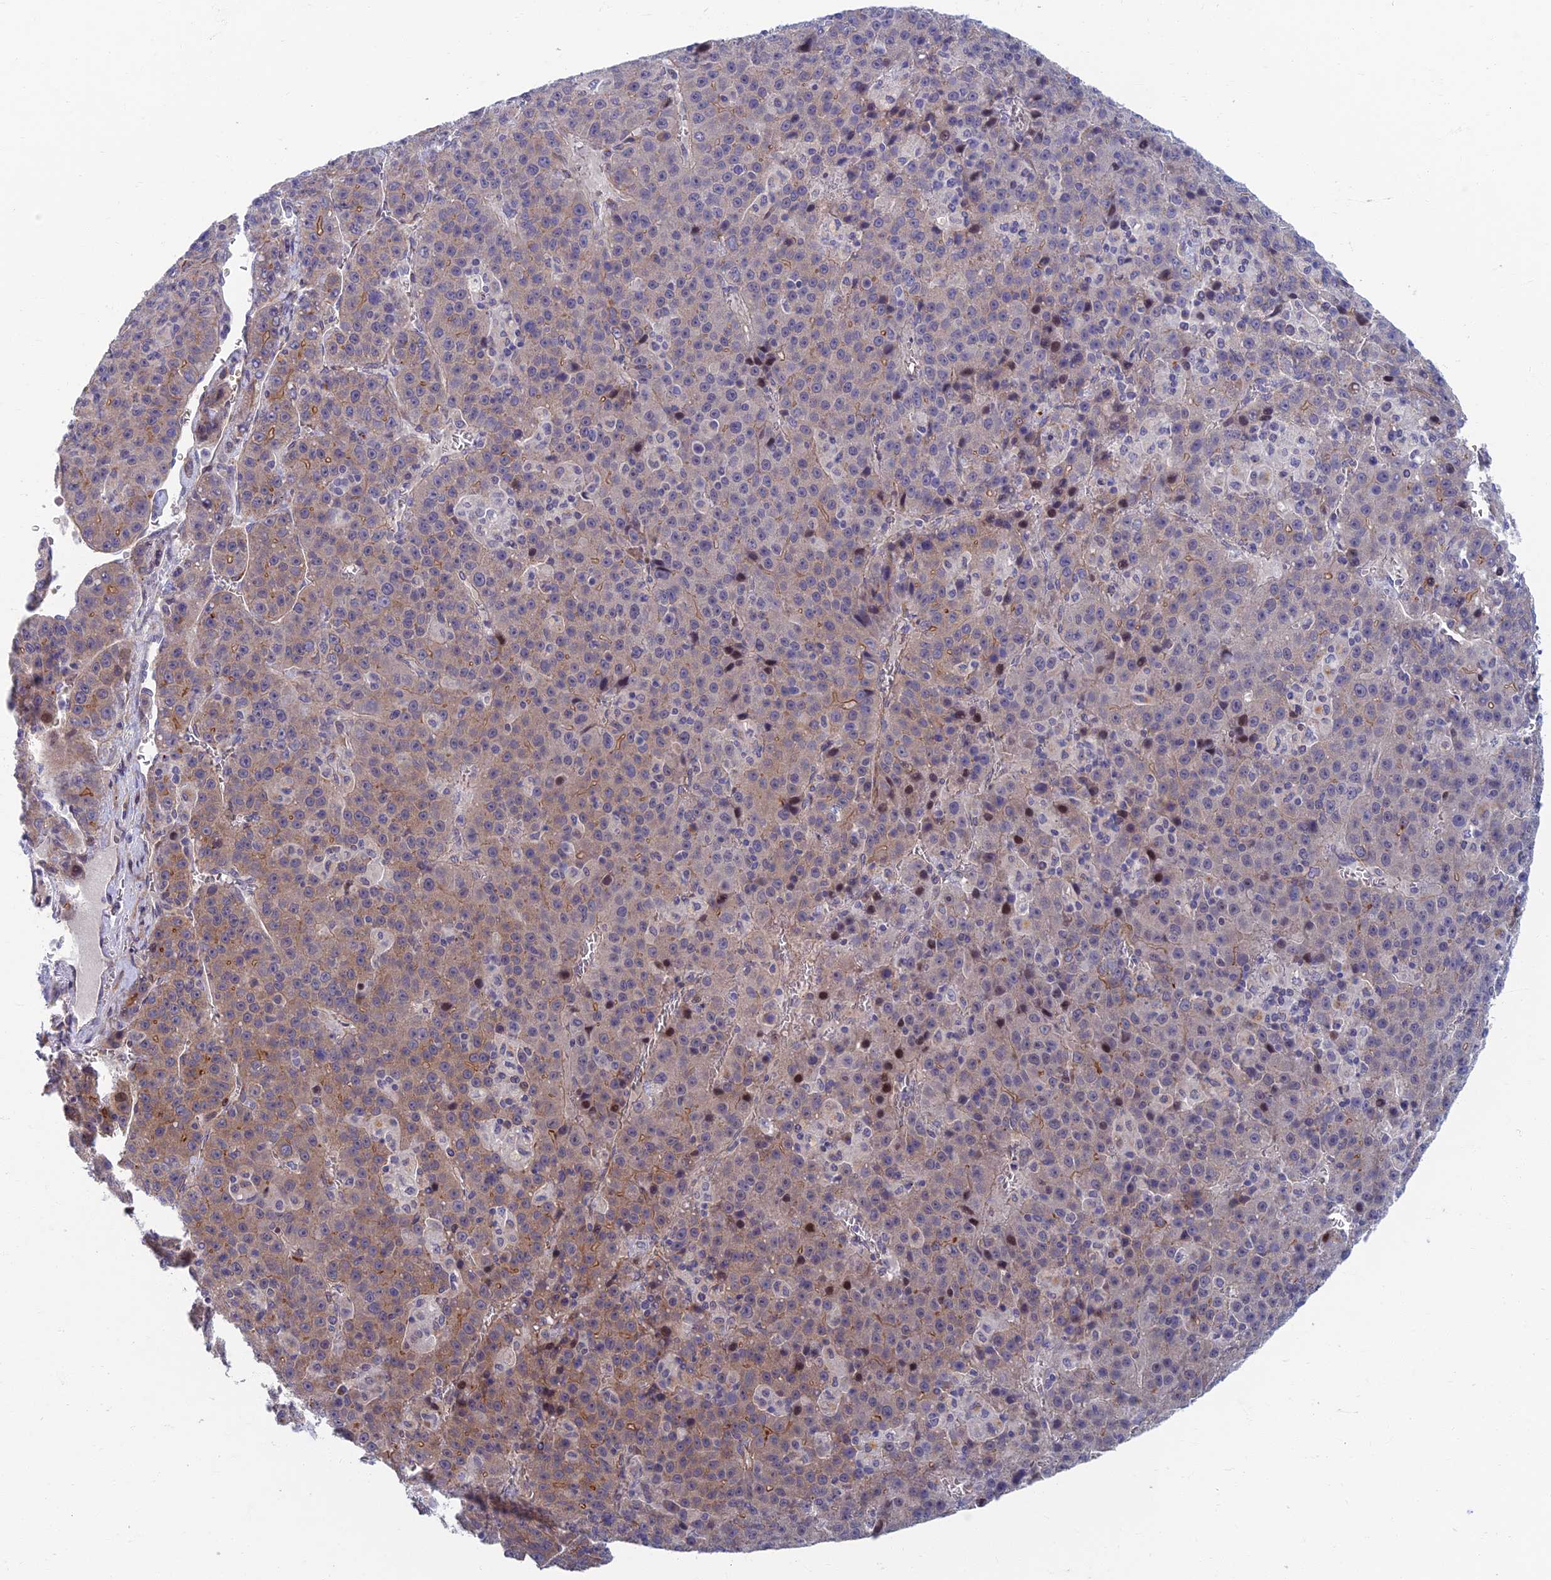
{"staining": {"intensity": "weak", "quantity": "<25%", "location": "cytoplasmic/membranous"}, "tissue": "liver cancer", "cell_type": "Tumor cells", "image_type": "cancer", "snomed": [{"axis": "morphology", "description": "Carcinoma, Hepatocellular, NOS"}, {"axis": "topography", "description": "Liver"}], "caption": "Protein analysis of liver cancer demonstrates no significant positivity in tumor cells.", "gene": "RHBDL2", "patient": {"sex": "female", "age": 53}}